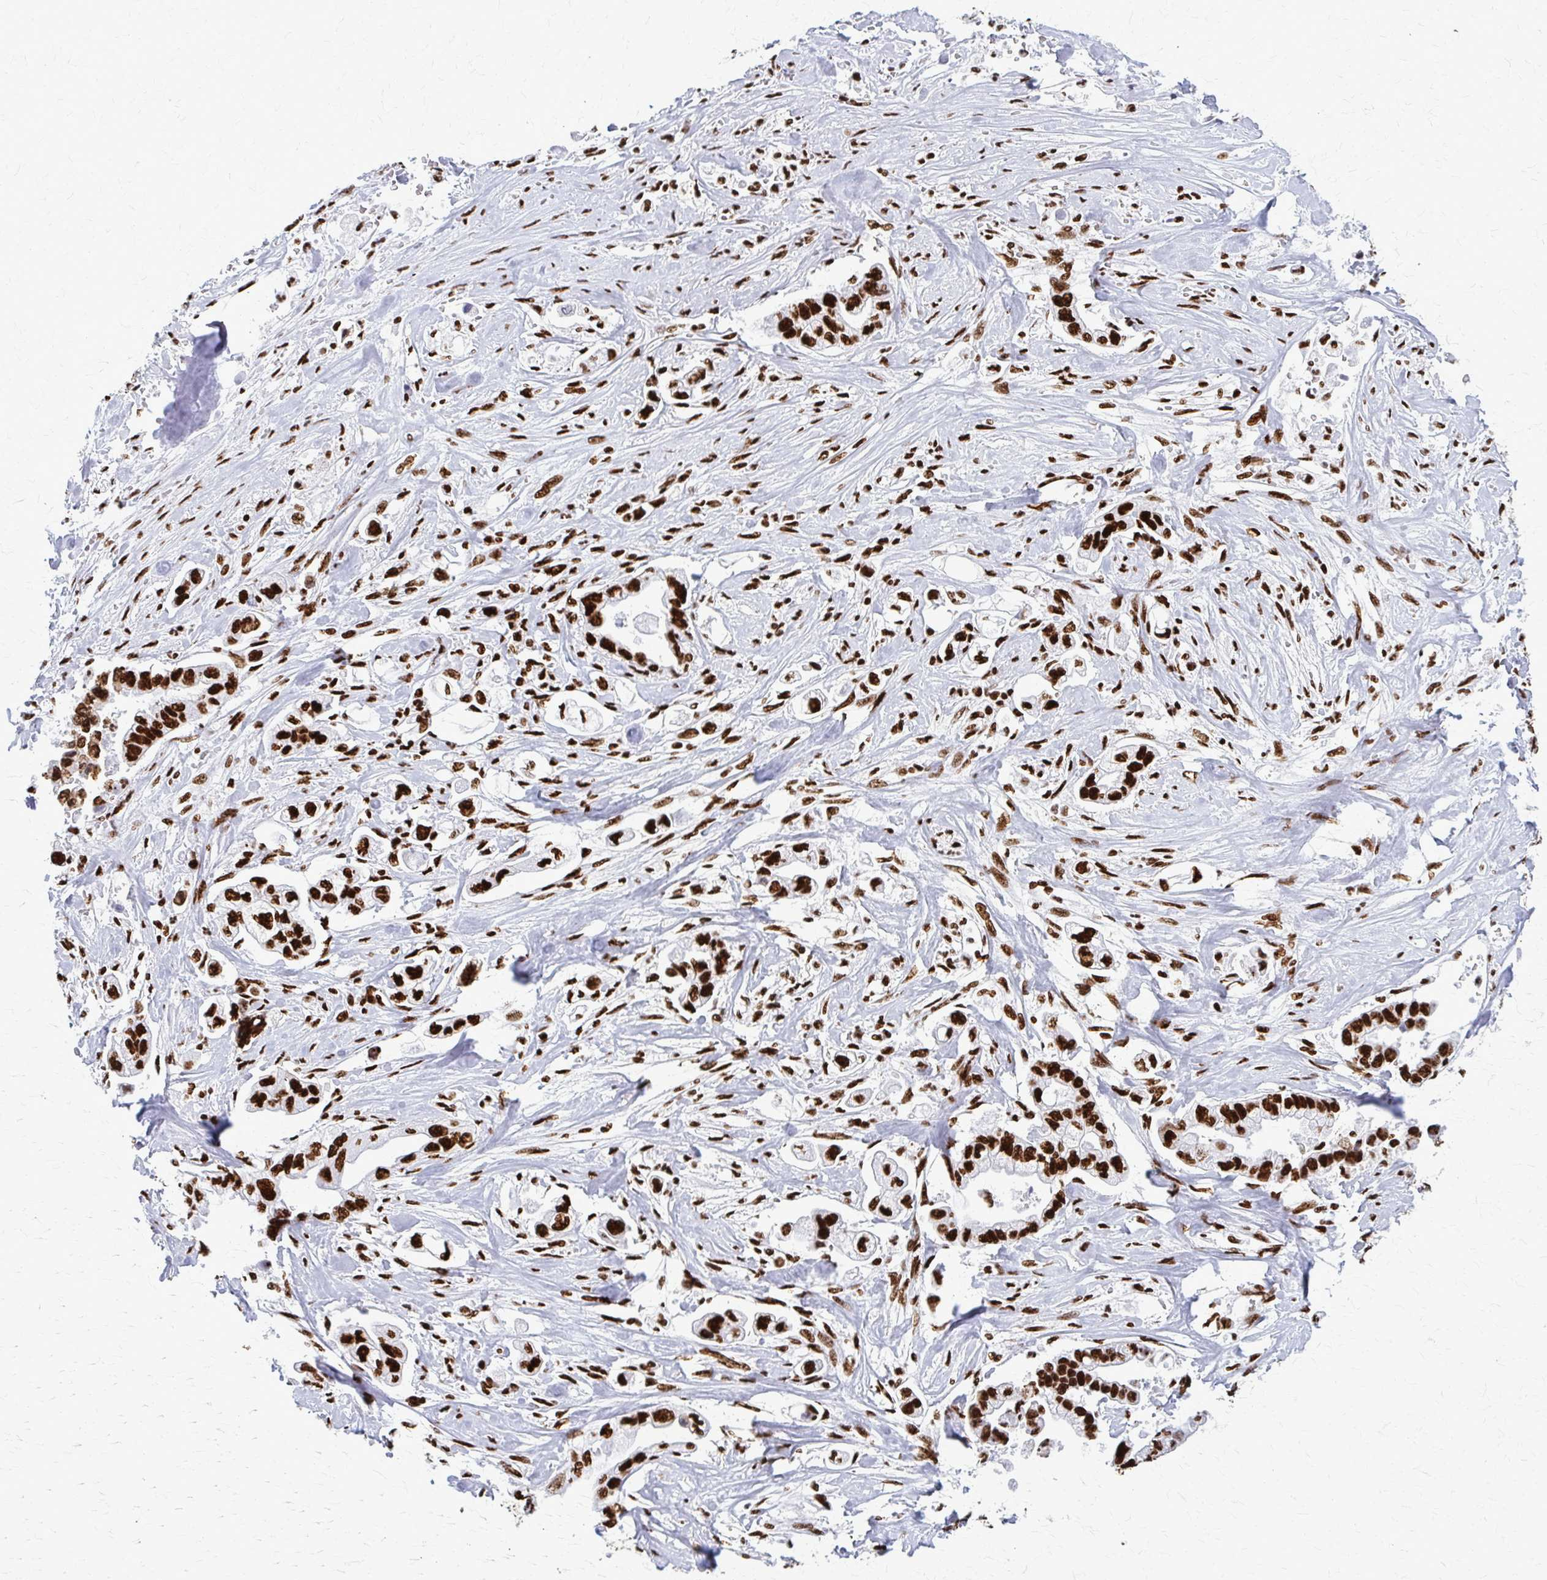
{"staining": {"intensity": "strong", "quantity": ">75%", "location": "nuclear"}, "tissue": "stomach cancer", "cell_type": "Tumor cells", "image_type": "cancer", "snomed": [{"axis": "morphology", "description": "Adenocarcinoma, NOS"}, {"axis": "topography", "description": "Stomach"}], "caption": "Protein staining displays strong nuclear staining in about >75% of tumor cells in stomach cancer.", "gene": "SFPQ", "patient": {"sex": "male", "age": 62}}